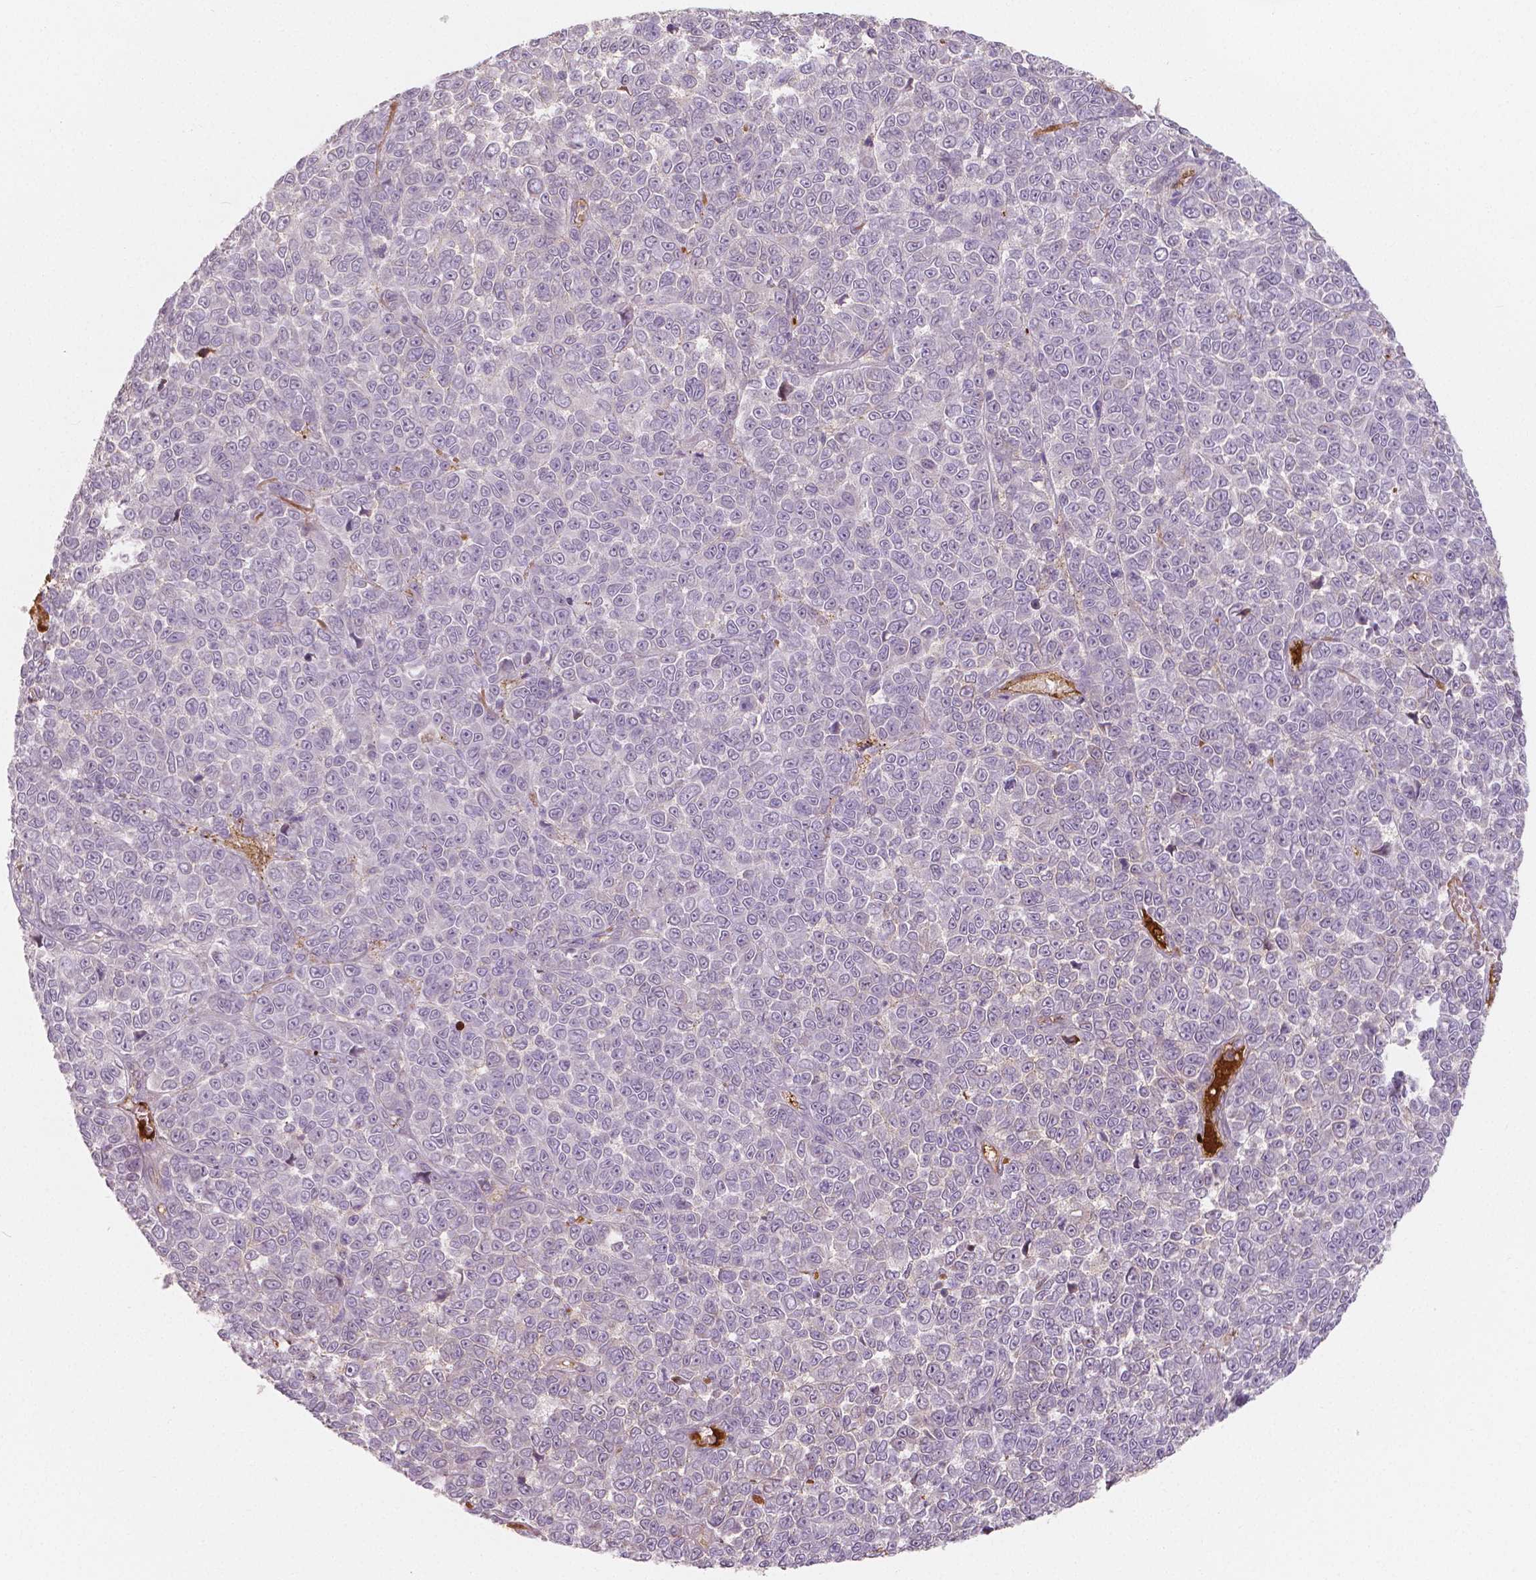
{"staining": {"intensity": "negative", "quantity": "none", "location": "none"}, "tissue": "melanoma", "cell_type": "Tumor cells", "image_type": "cancer", "snomed": [{"axis": "morphology", "description": "Malignant melanoma, NOS"}, {"axis": "topography", "description": "Skin"}], "caption": "Tumor cells are negative for protein expression in human melanoma. (Immunohistochemistry, brightfield microscopy, high magnification).", "gene": "APOA4", "patient": {"sex": "female", "age": 95}}